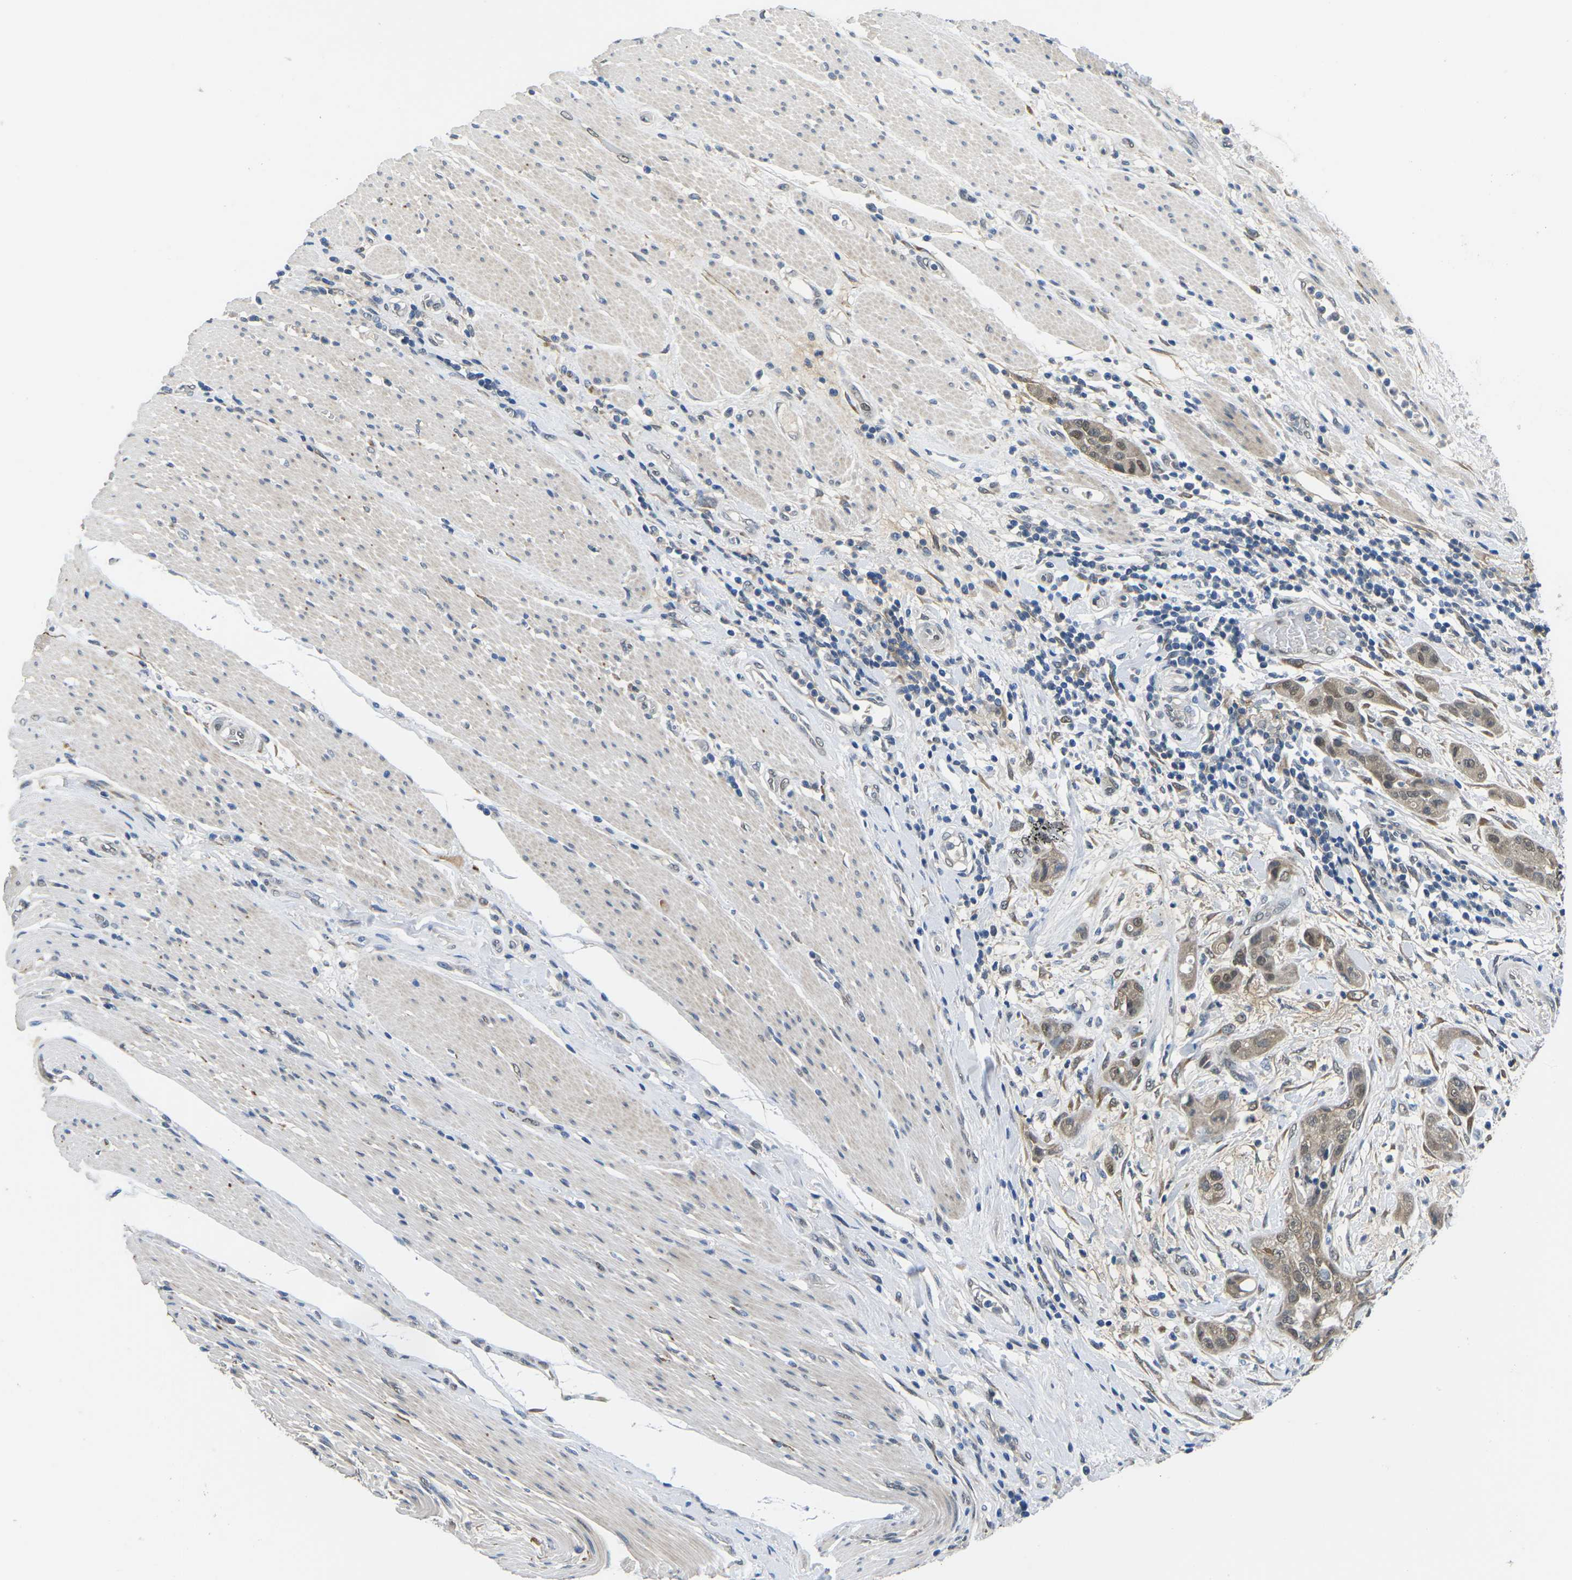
{"staining": {"intensity": "weak", "quantity": "25%-75%", "location": "cytoplasmic/membranous,nuclear"}, "tissue": "pancreatic cancer", "cell_type": "Tumor cells", "image_type": "cancer", "snomed": [{"axis": "morphology", "description": "Adenocarcinoma, NOS"}, {"axis": "topography", "description": "Pancreas"}], "caption": "Immunohistochemistry histopathology image of neoplastic tissue: human pancreatic adenocarcinoma stained using IHC reveals low levels of weak protein expression localized specifically in the cytoplasmic/membranous and nuclear of tumor cells, appearing as a cytoplasmic/membranous and nuclear brown color.", "gene": "SCNN1B", "patient": {"sex": "female", "age": 78}}